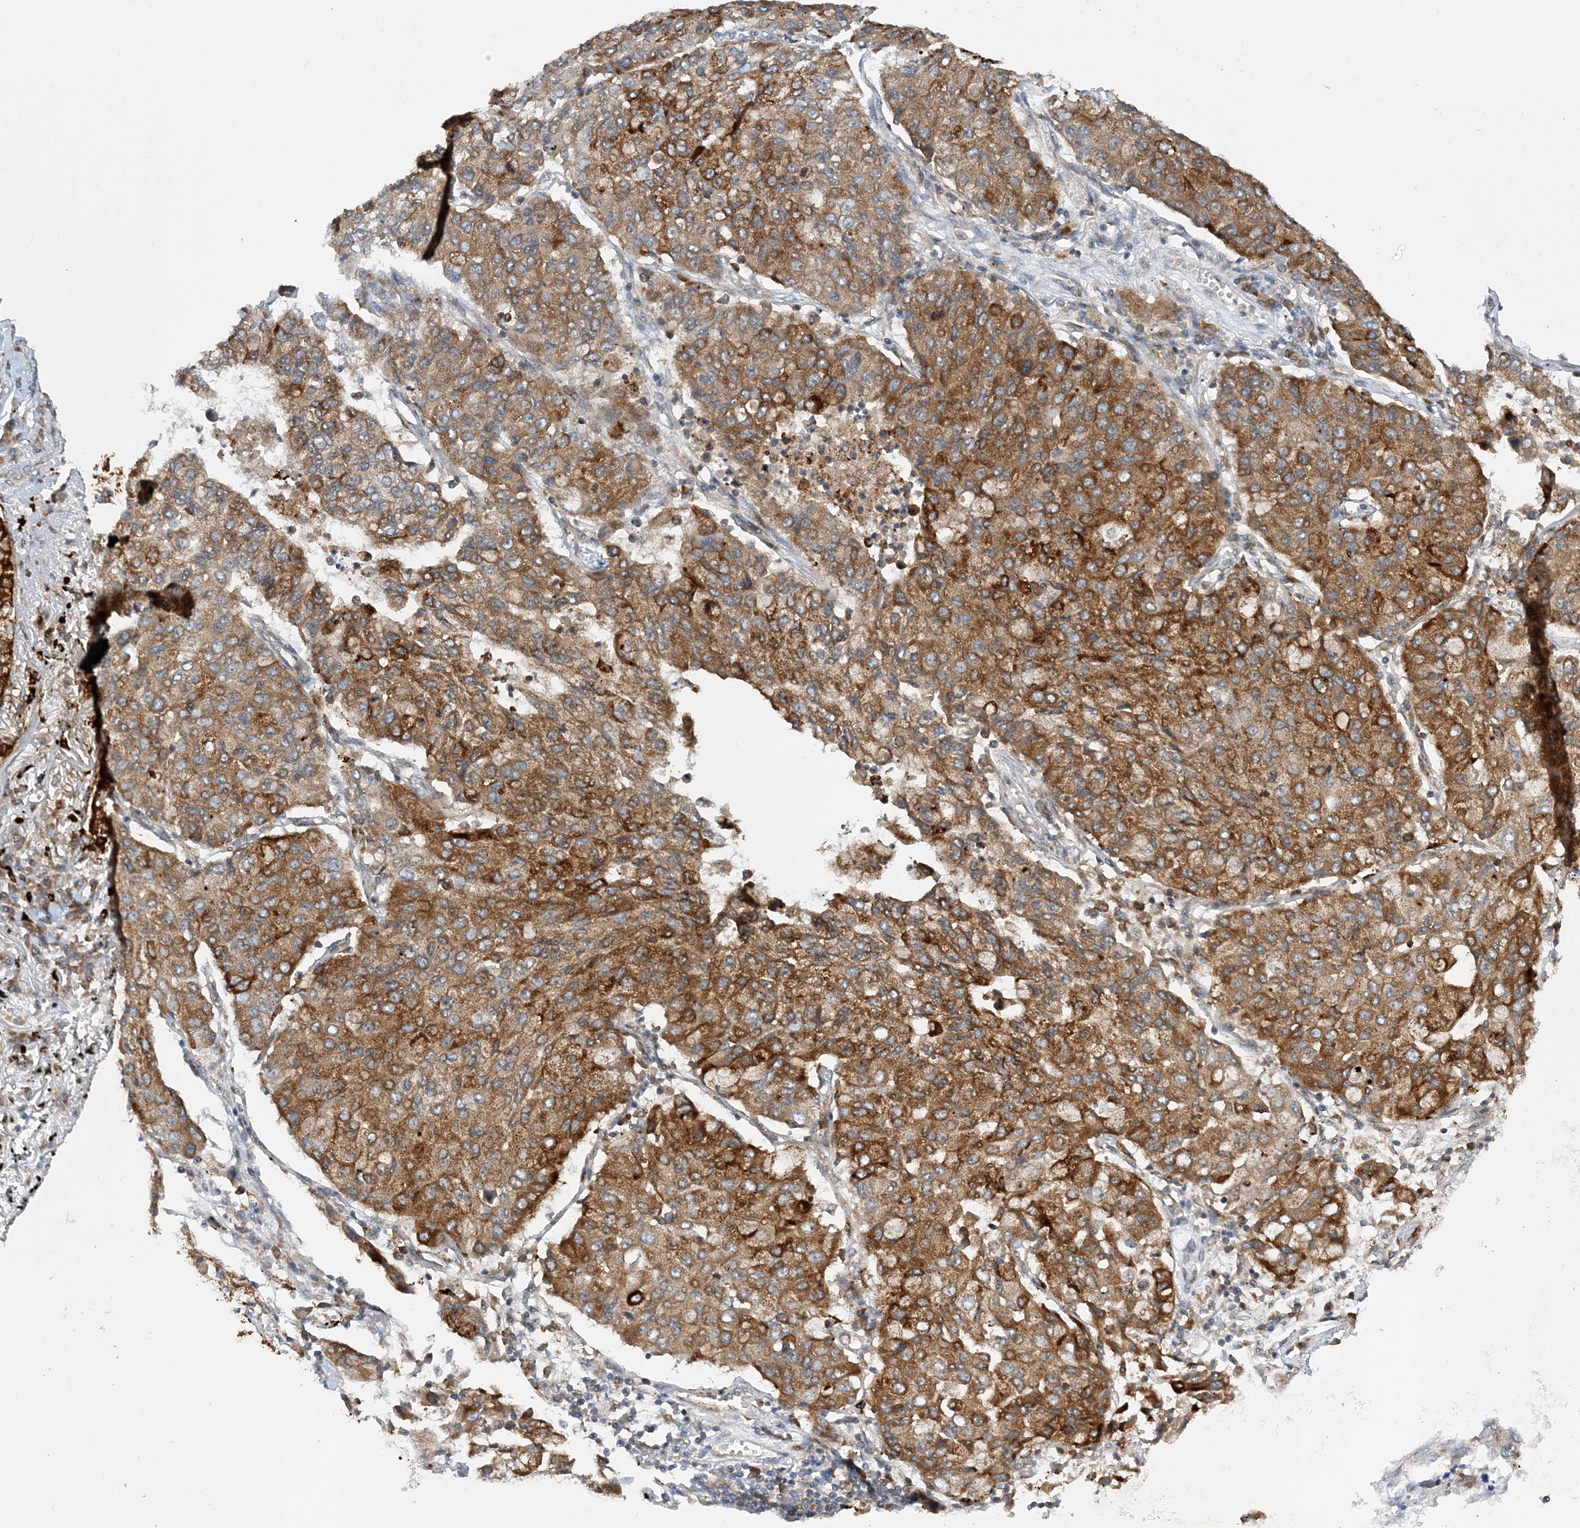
{"staining": {"intensity": "strong", "quantity": ">75%", "location": "cytoplasmic/membranous"}, "tissue": "lung cancer", "cell_type": "Tumor cells", "image_type": "cancer", "snomed": [{"axis": "morphology", "description": "Squamous cell carcinoma, NOS"}, {"axis": "topography", "description": "Lung"}], "caption": "Protein staining of lung cancer (squamous cell carcinoma) tissue exhibits strong cytoplasmic/membranous expression in approximately >75% of tumor cells.", "gene": "LARP4B", "patient": {"sex": "male", "age": 74}}